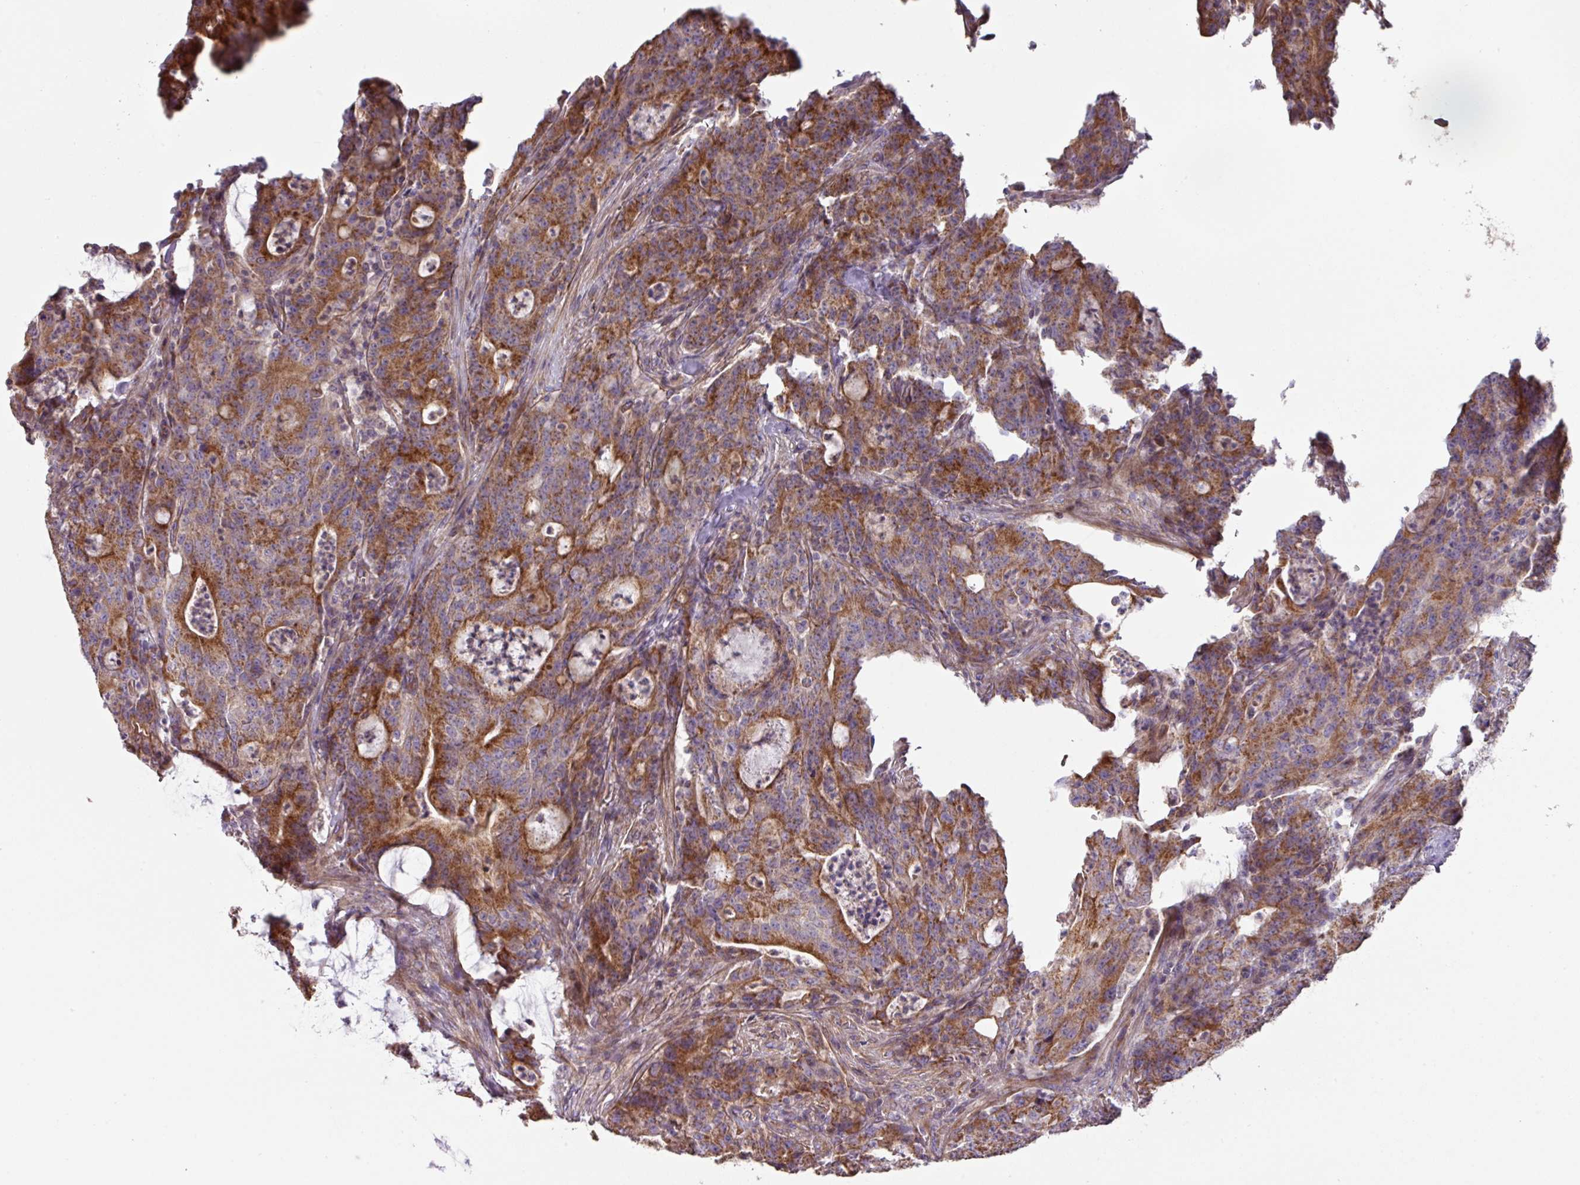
{"staining": {"intensity": "moderate", "quantity": ">75%", "location": "cytoplasmic/membranous"}, "tissue": "colorectal cancer", "cell_type": "Tumor cells", "image_type": "cancer", "snomed": [{"axis": "morphology", "description": "Adenocarcinoma, NOS"}, {"axis": "topography", "description": "Colon"}], "caption": "This image reveals immunohistochemistry (IHC) staining of human colorectal adenocarcinoma, with medium moderate cytoplasmic/membranous expression in about >75% of tumor cells.", "gene": "MRRF", "patient": {"sex": "male", "age": 83}}